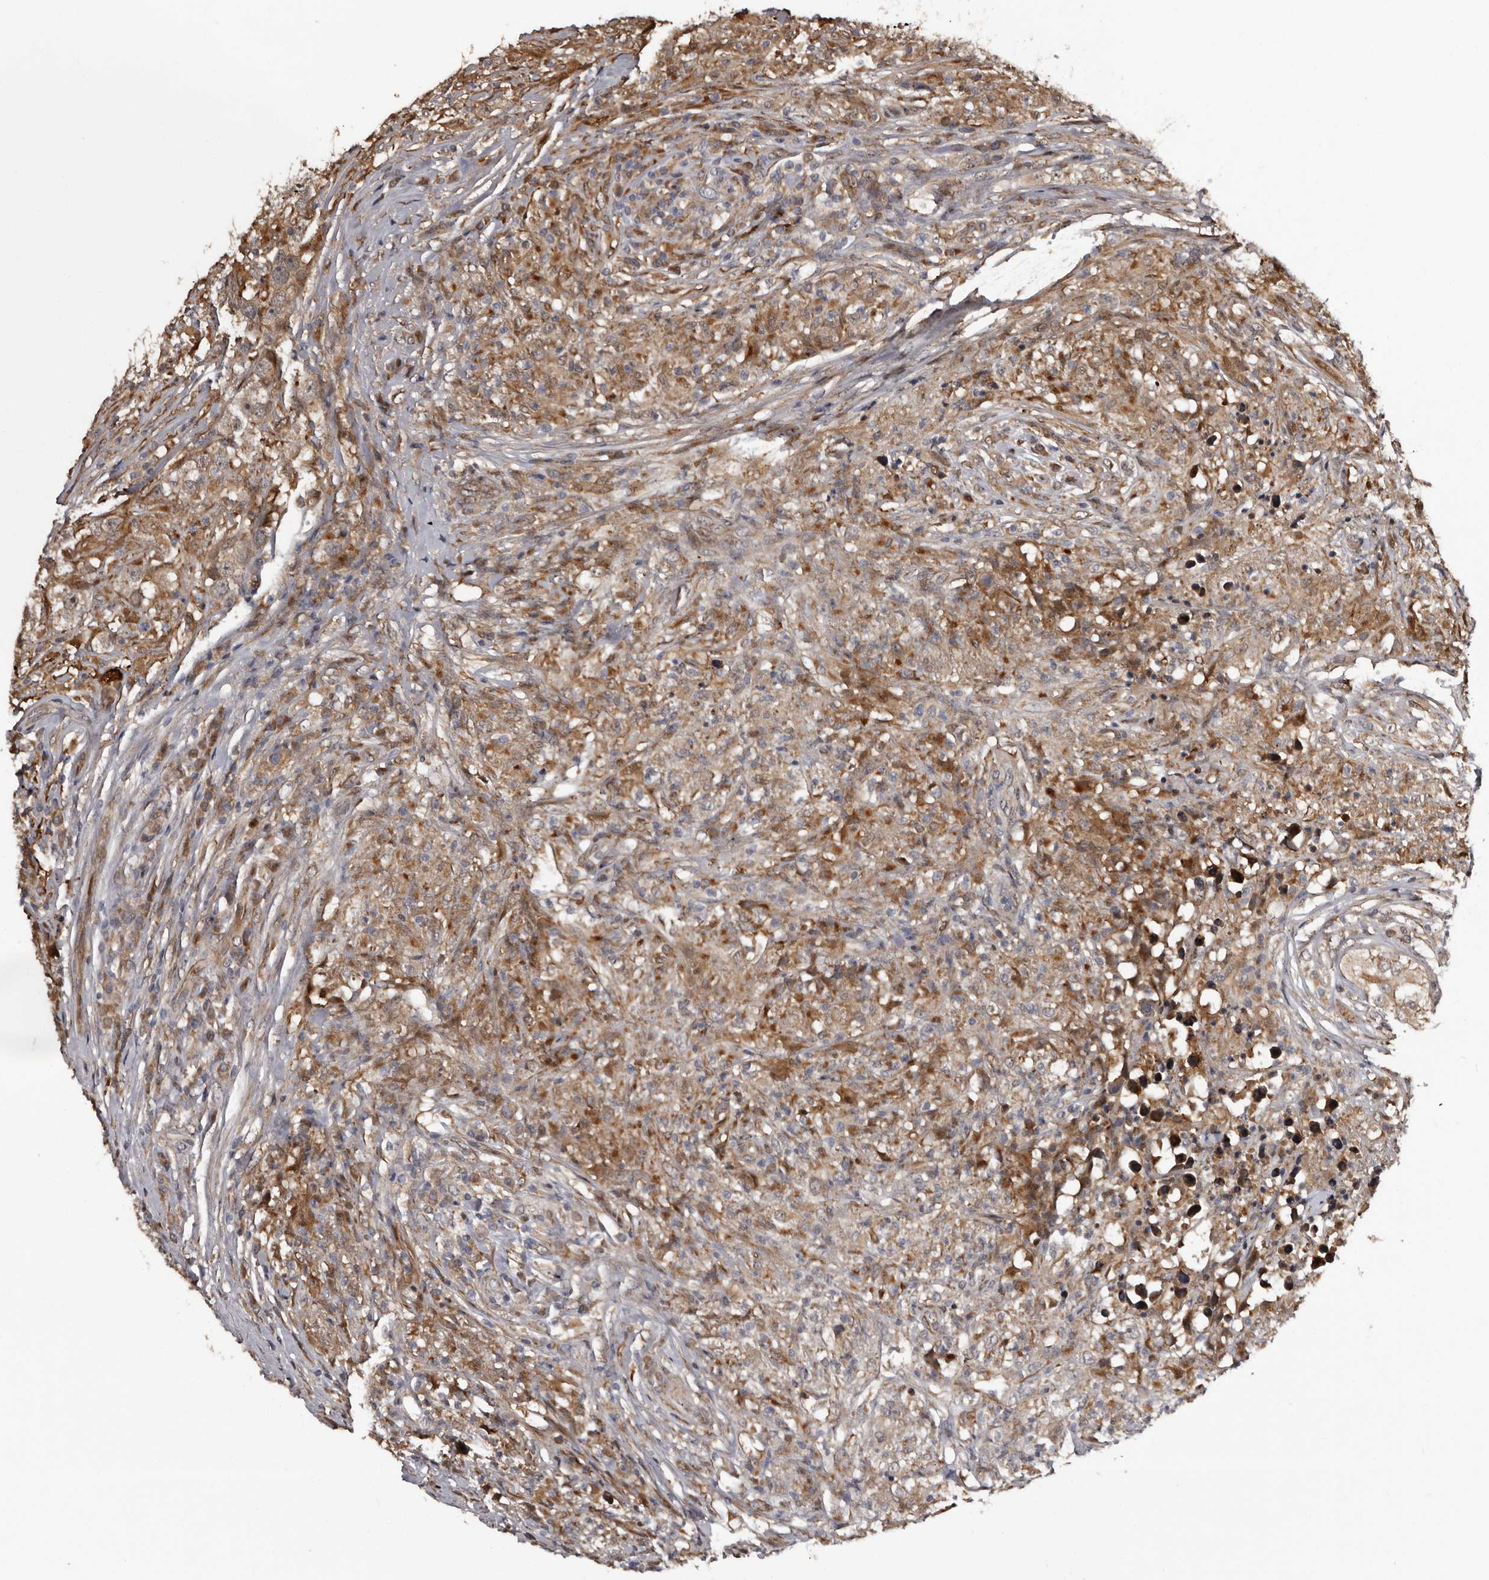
{"staining": {"intensity": "moderate", "quantity": ">75%", "location": "cytoplasmic/membranous"}, "tissue": "testis cancer", "cell_type": "Tumor cells", "image_type": "cancer", "snomed": [{"axis": "morphology", "description": "Seminoma, NOS"}, {"axis": "topography", "description": "Testis"}], "caption": "Testis seminoma tissue shows moderate cytoplasmic/membranous positivity in about >75% of tumor cells (Brightfield microscopy of DAB IHC at high magnification).", "gene": "SERTAD4", "patient": {"sex": "male", "age": 49}}